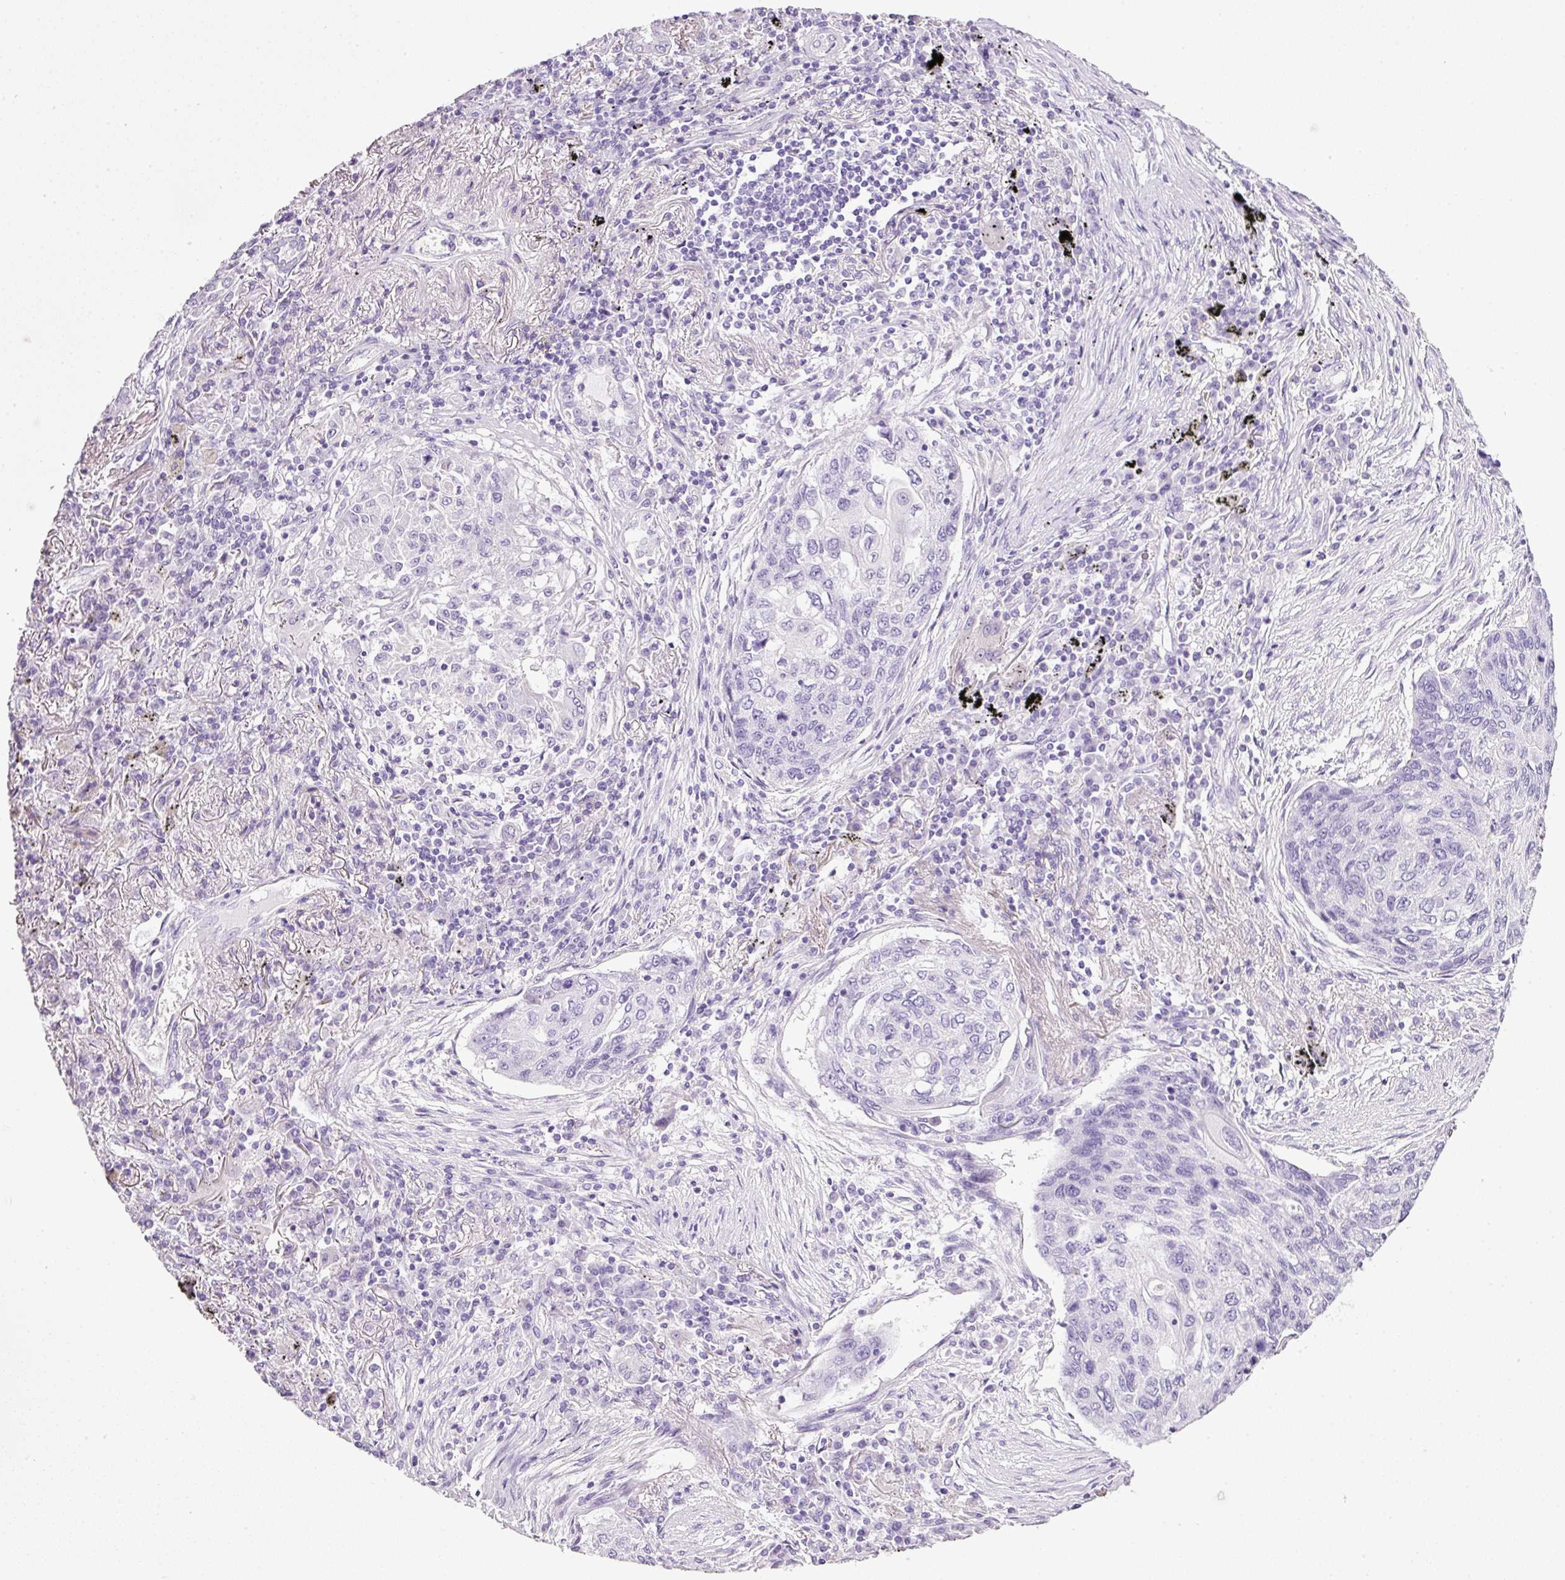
{"staining": {"intensity": "negative", "quantity": "none", "location": "none"}, "tissue": "lung cancer", "cell_type": "Tumor cells", "image_type": "cancer", "snomed": [{"axis": "morphology", "description": "Squamous cell carcinoma, NOS"}, {"axis": "topography", "description": "Lung"}], "caption": "The immunohistochemistry histopathology image has no significant expression in tumor cells of squamous cell carcinoma (lung) tissue.", "gene": "BSND", "patient": {"sex": "female", "age": 63}}